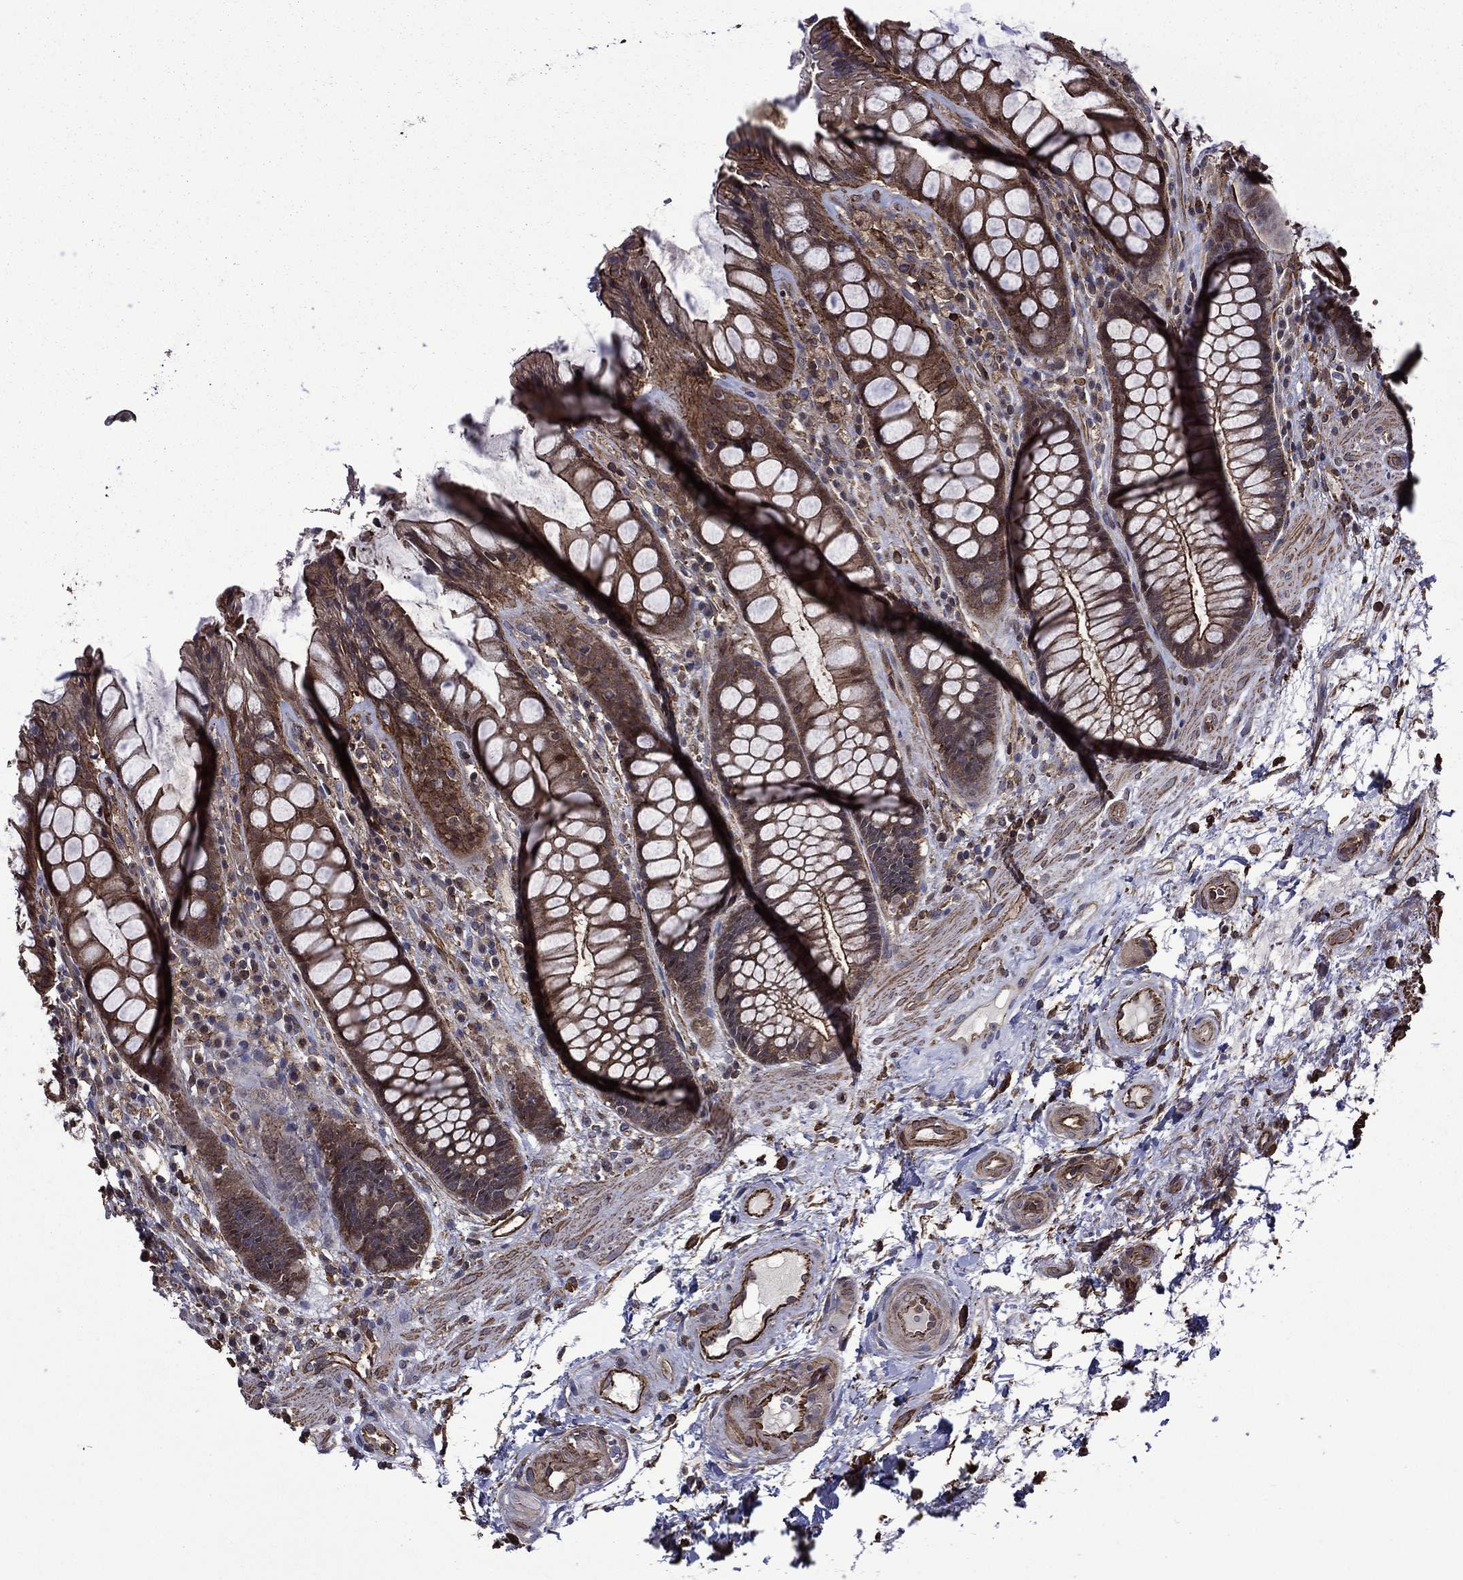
{"staining": {"intensity": "moderate", "quantity": ">75%", "location": "cytoplasmic/membranous"}, "tissue": "rectum", "cell_type": "Glandular cells", "image_type": "normal", "snomed": [{"axis": "morphology", "description": "Normal tissue, NOS"}, {"axis": "topography", "description": "Rectum"}], "caption": "Moderate cytoplasmic/membranous expression for a protein is present in about >75% of glandular cells of benign rectum using immunohistochemistry.", "gene": "PLPP3", "patient": {"sex": "female", "age": 58}}